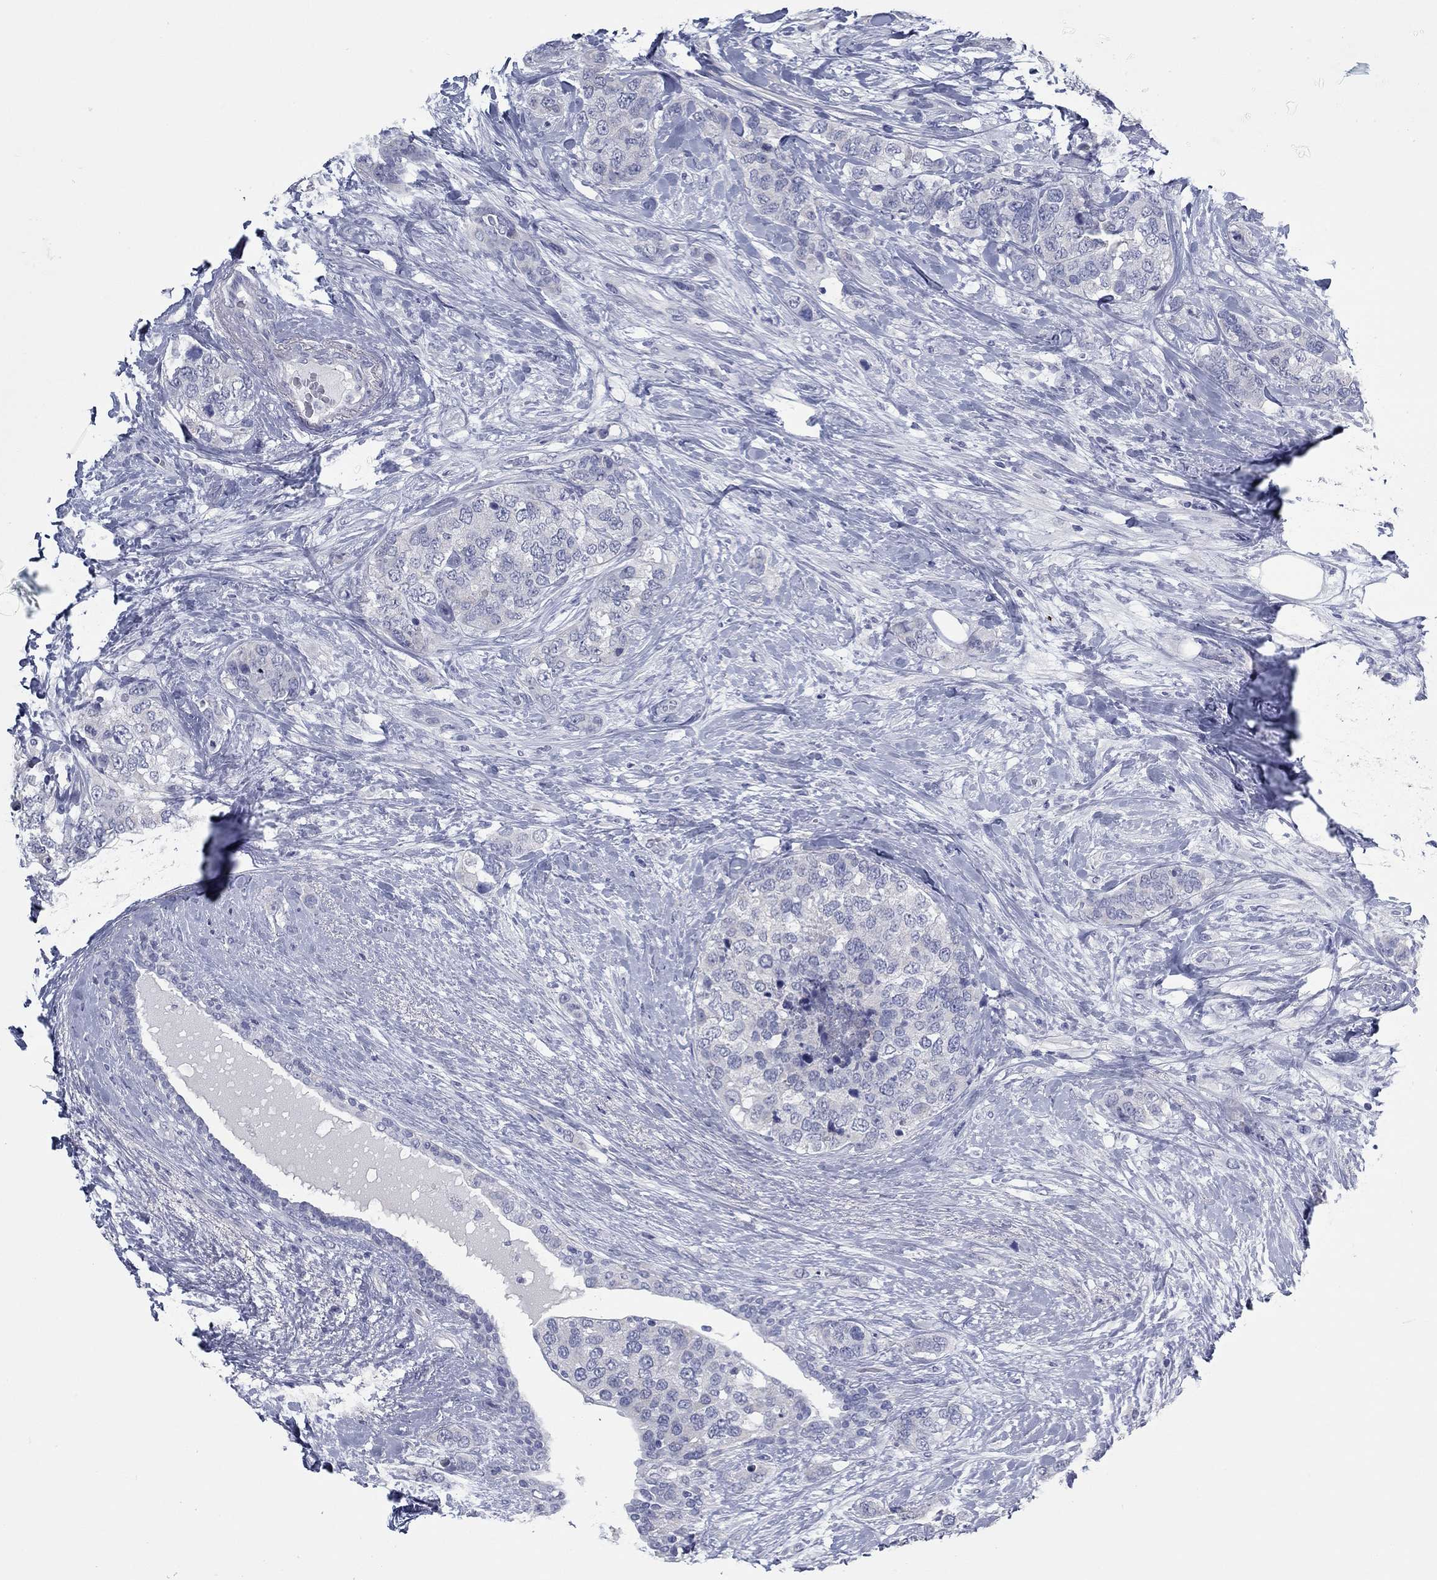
{"staining": {"intensity": "negative", "quantity": "none", "location": "none"}, "tissue": "breast cancer", "cell_type": "Tumor cells", "image_type": "cancer", "snomed": [{"axis": "morphology", "description": "Lobular carcinoma"}, {"axis": "topography", "description": "Breast"}], "caption": "Immunohistochemistry histopathology image of lobular carcinoma (breast) stained for a protein (brown), which reveals no staining in tumor cells.", "gene": "KIRREL2", "patient": {"sex": "female", "age": 59}}